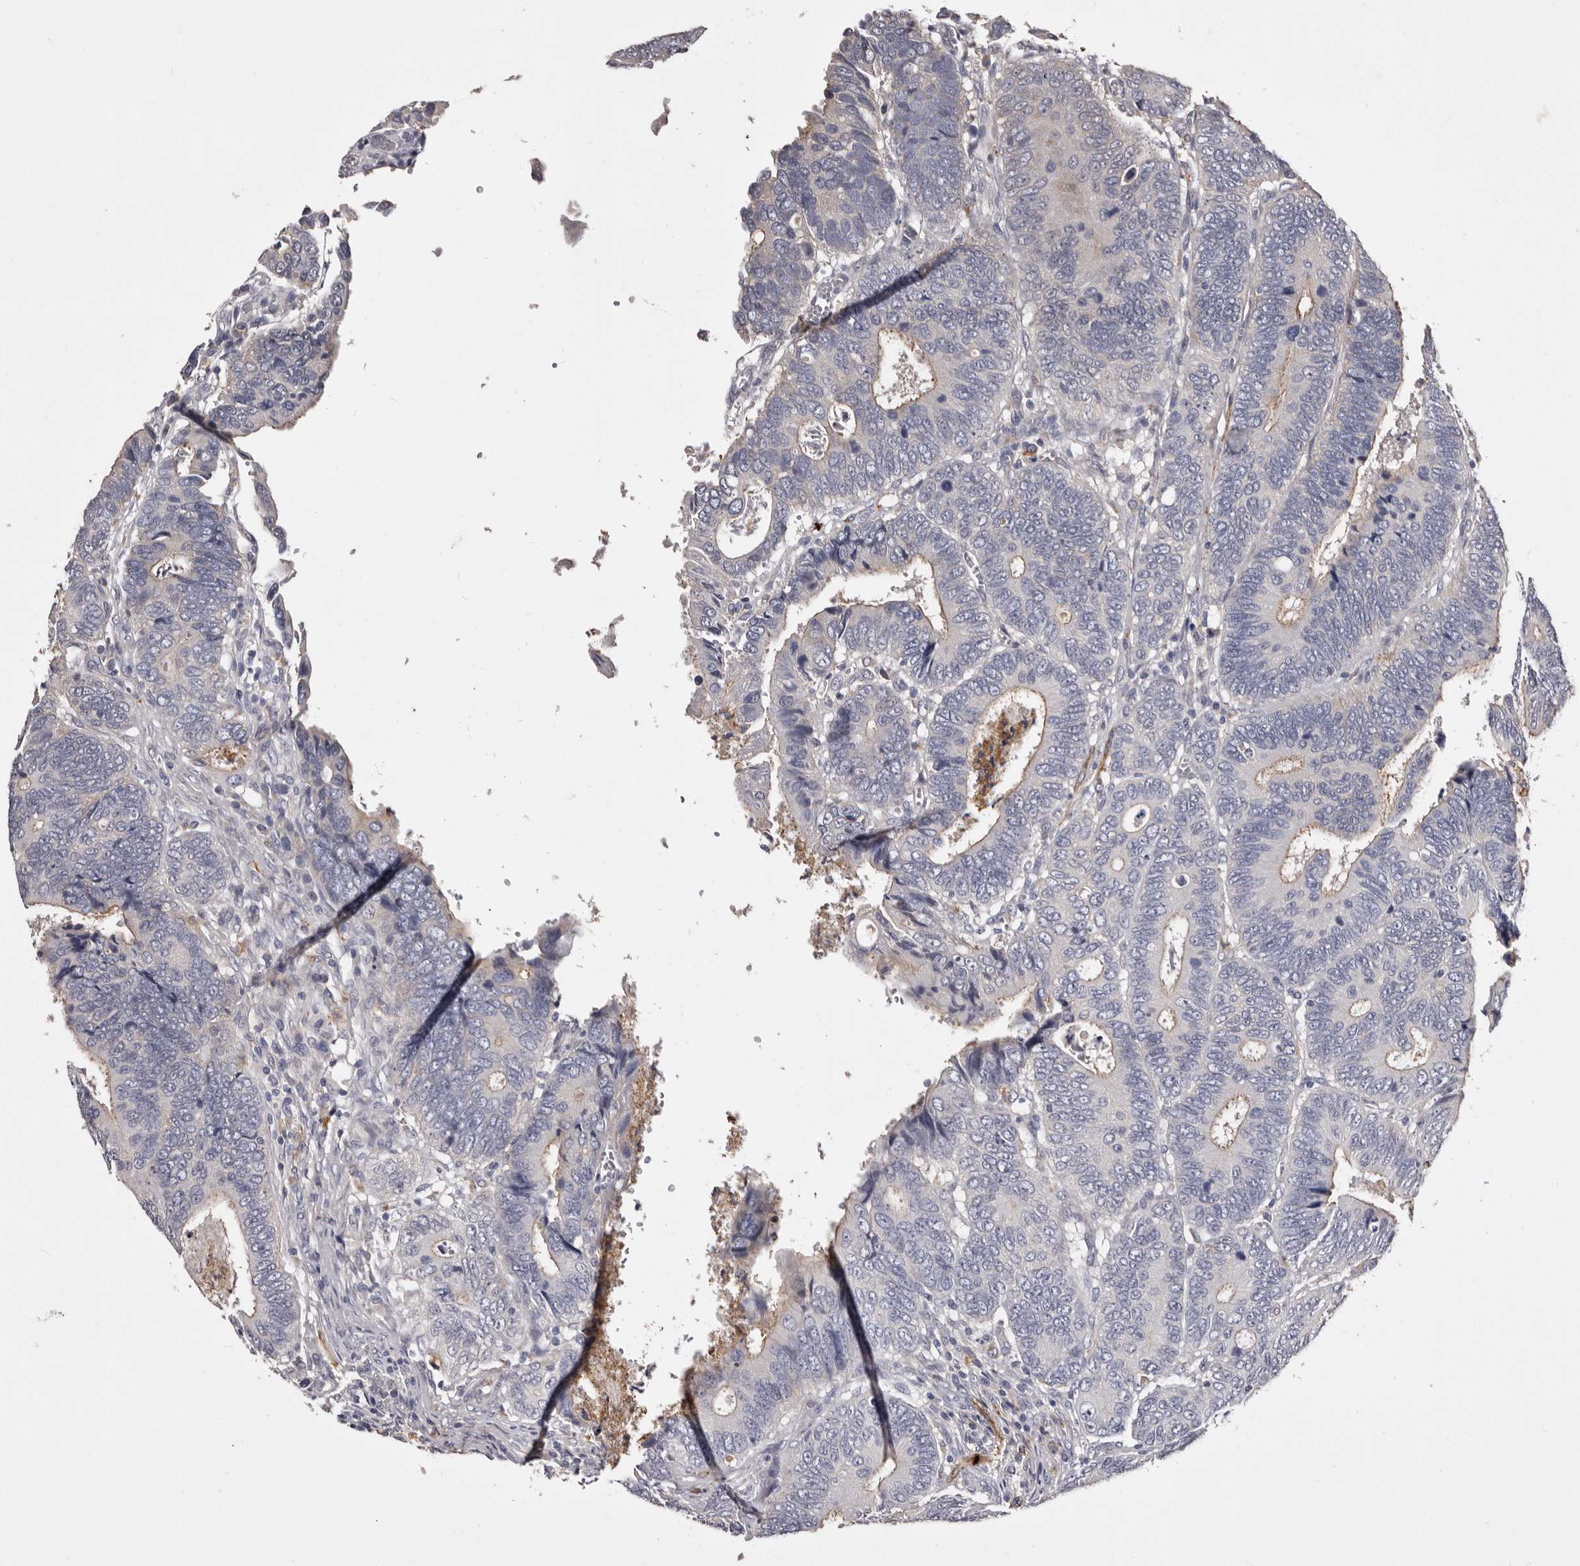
{"staining": {"intensity": "weak", "quantity": "25%-75%", "location": "cytoplasmic/membranous"}, "tissue": "colorectal cancer", "cell_type": "Tumor cells", "image_type": "cancer", "snomed": [{"axis": "morphology", "description": "Adenocarcinoma, NOS"}, {"axis": "topography", "description": "Colon"}], "caption": "Immunohistochemical staining of human colorectal cancer shows low levels of weak cytoplasmic/membranous protein positivity in approximately 25%-75% of tumor cells.", "gene": "SLC10A4", "patient": {"sex": "male", "age": 72}}